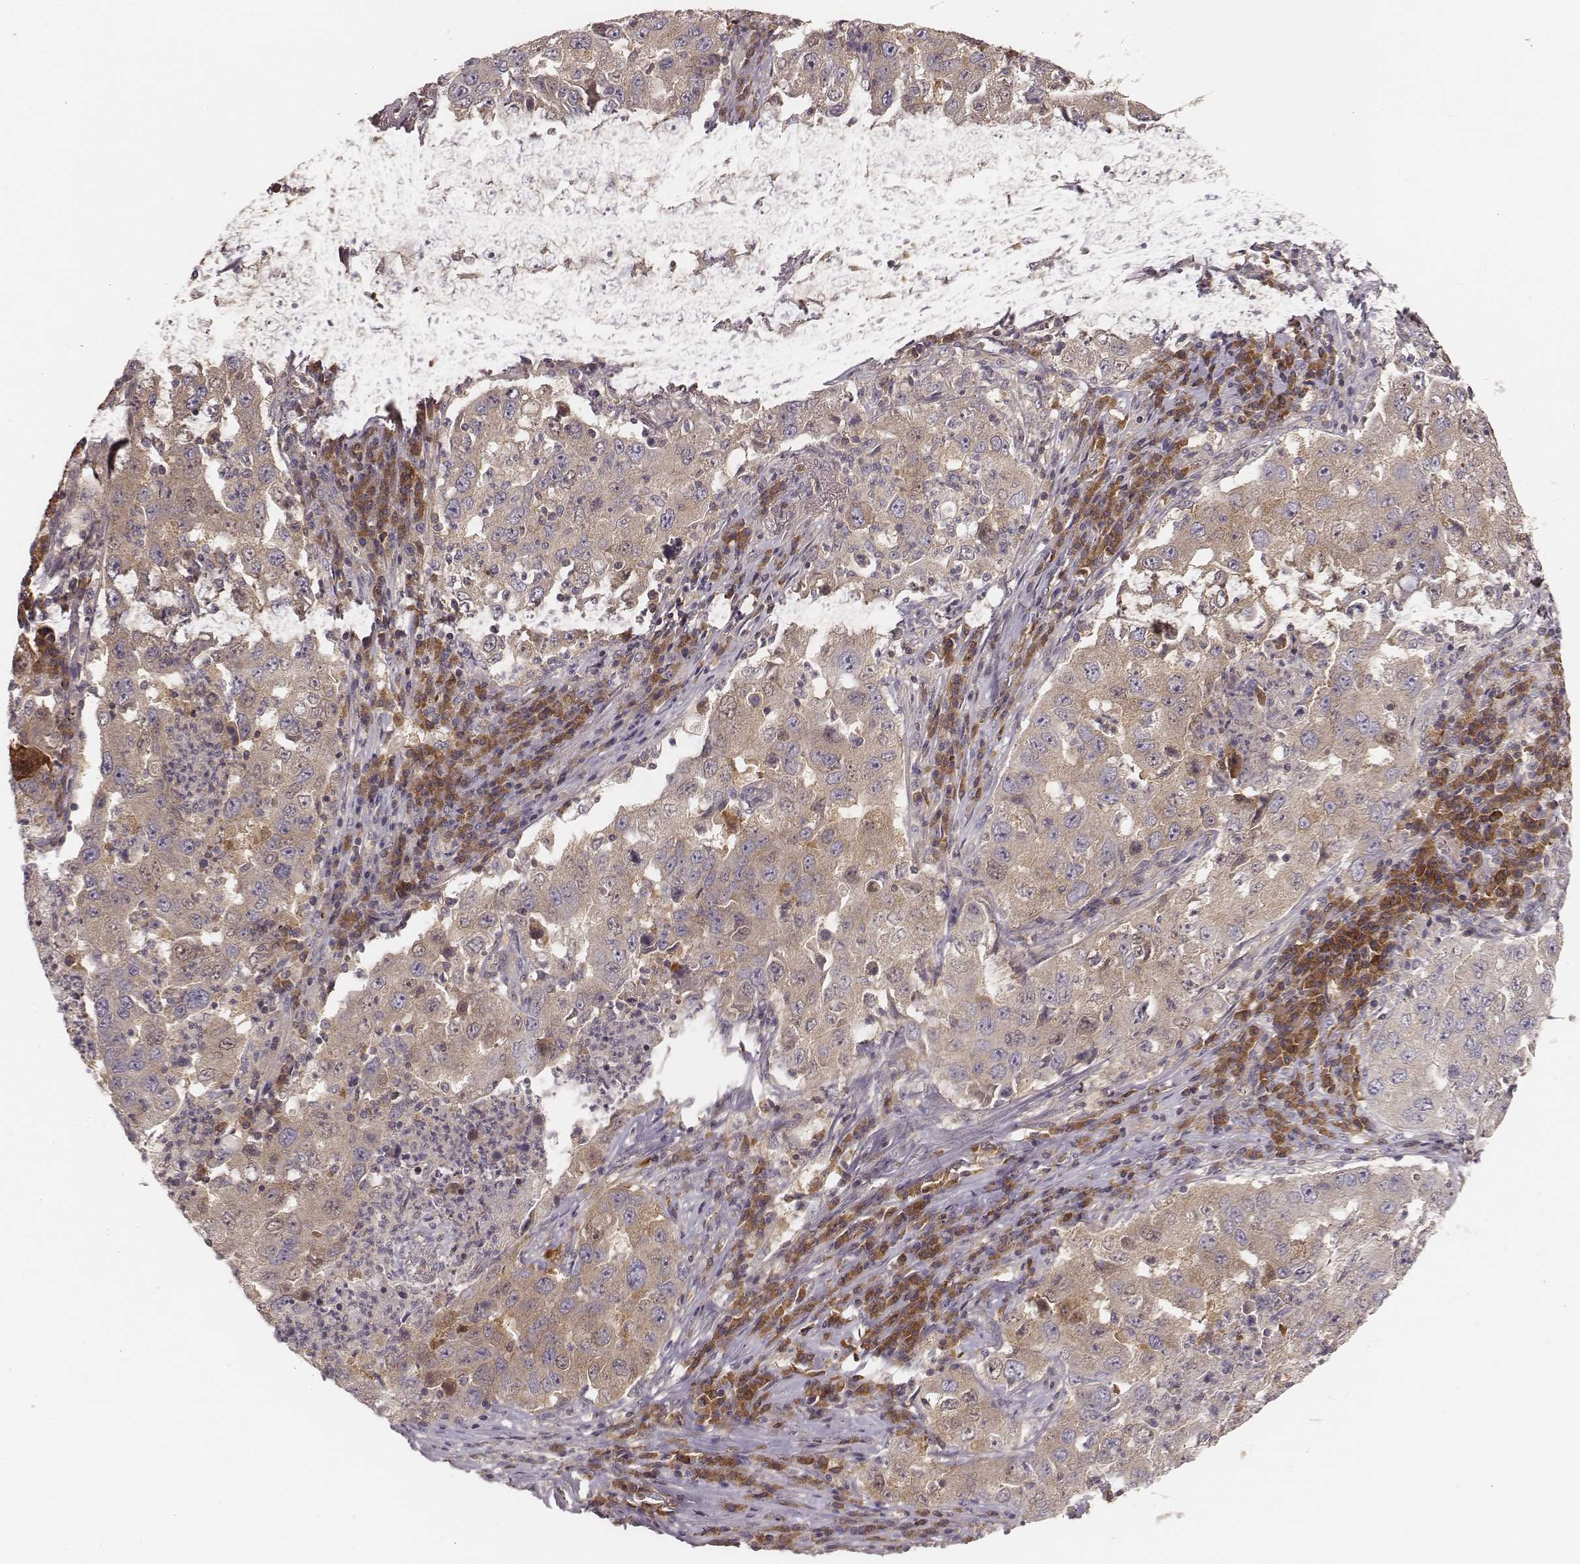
{"staining": {"intensity": "weak", "quantity": ">75%", "location": "cytoplasmic/membranous"}, "tissue": "lung cancer", "cell_type": "Tumor cells", "image_type": "cancer", "snomed": [{"axis": "morphology", "description": "Adenocarcinoma, NOS"}, {"axis": "topography", "description": "Lung"}], "caption": "Immunohistochemistry (IHC) micrograph of human adenocarcinoma (lung) stained for a protein (brown), which shows low levels of weak cytoplasmic/membranous expression in about >75% of tumor cells.", "gene": "CARS1", "patient": {"sex": "male", "age": 73}}